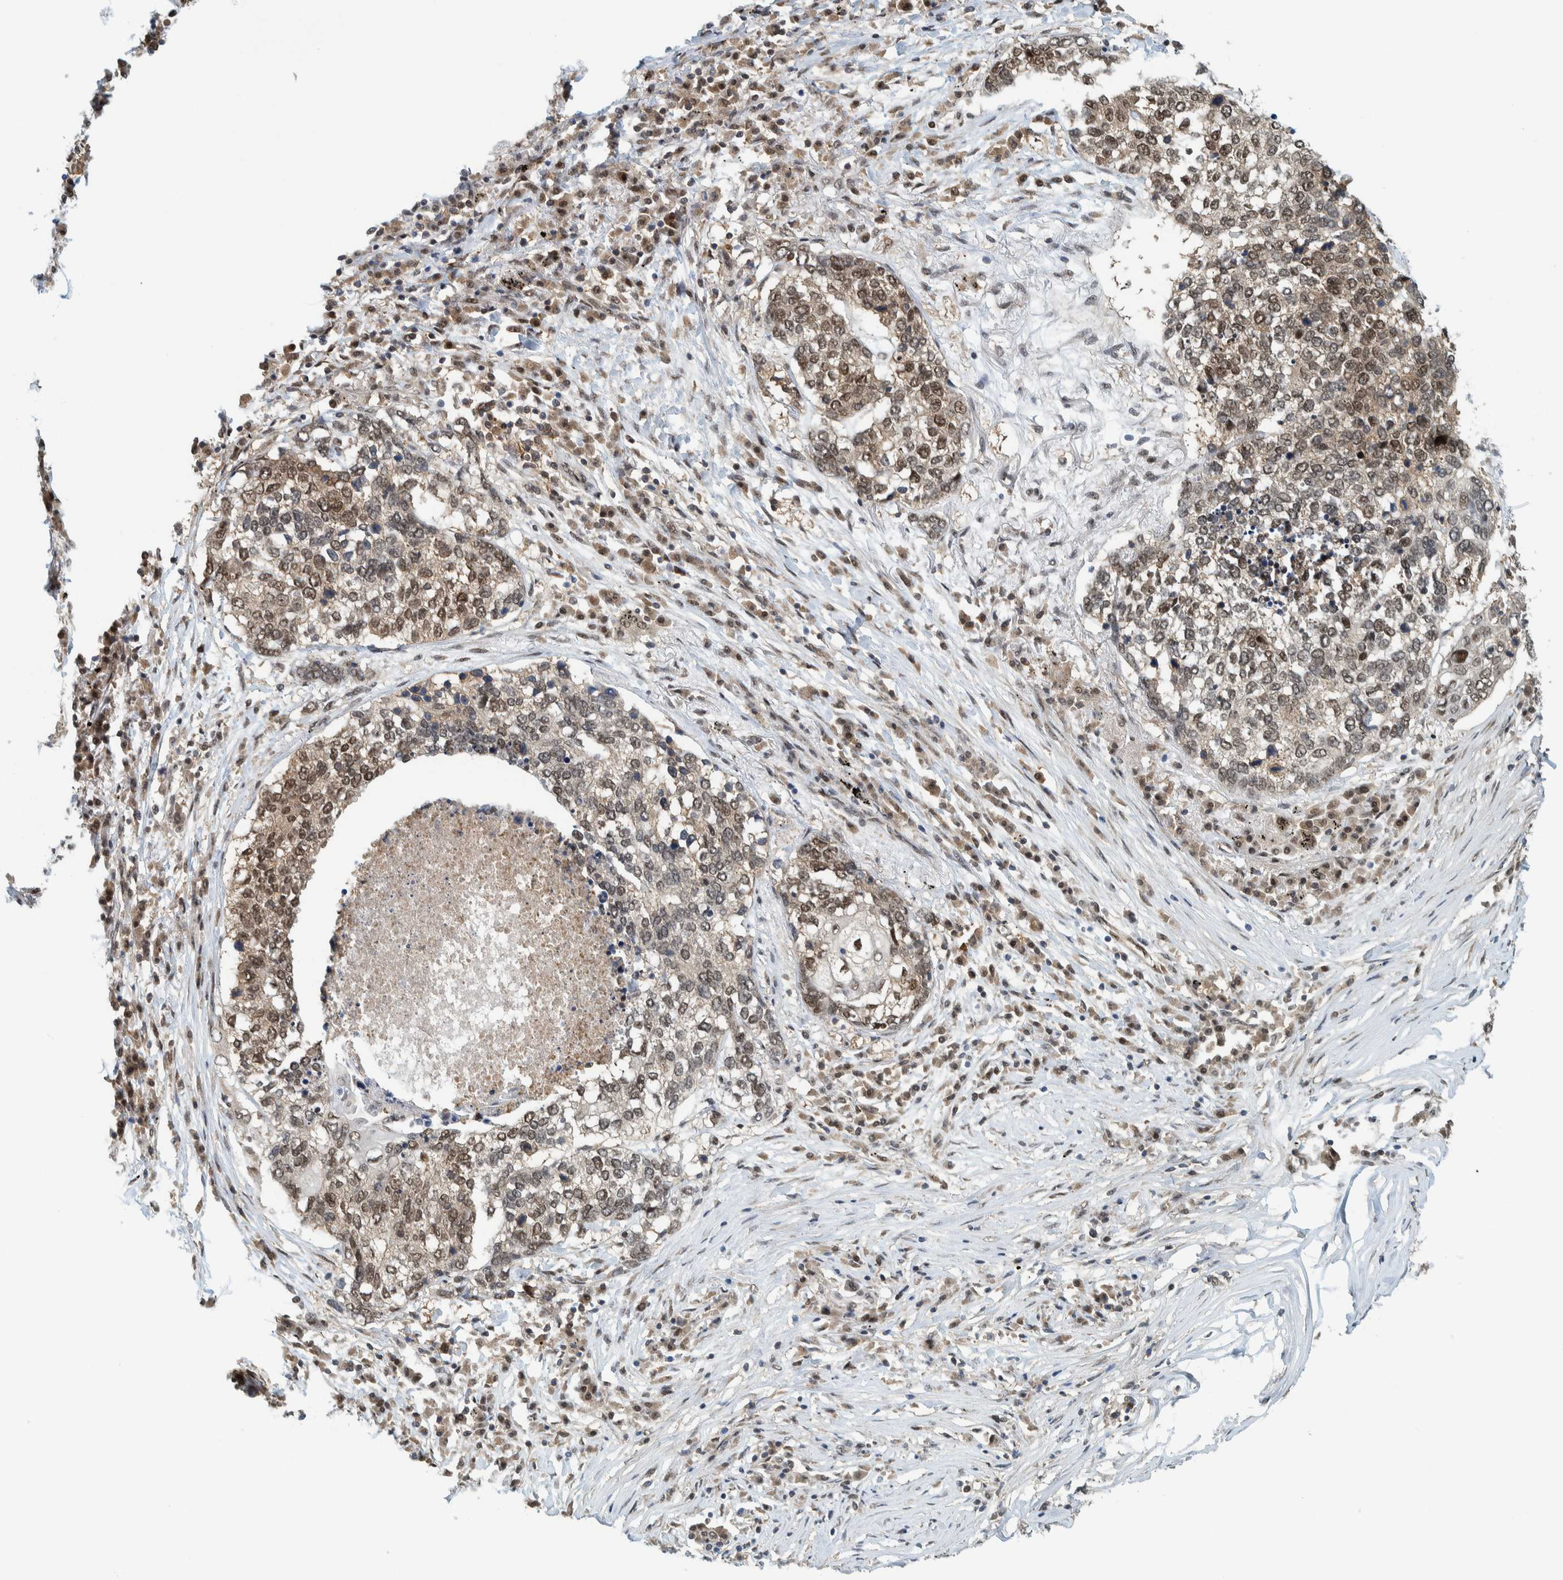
{"staining": {"intensity": "moderate", "quantity": "25%-75%", "location": "nuclear"}, "tissue": "lung cancer", "cell_type": "Tumor cells", "image_type": "cancer", "snomed": [{"axis": "morphology", "description": "Squamous cell carcinoma, NOS"}, {"axis": "topography", "description": "Lung"}], "caption": "IHC of squamous cell carcinoma (lung) displays medium levels of moderate nuclear staining in approximately 25%-75% of tumor cells.", "gene": "COPS3", "patient": {"sex": "female", "age": 63}}